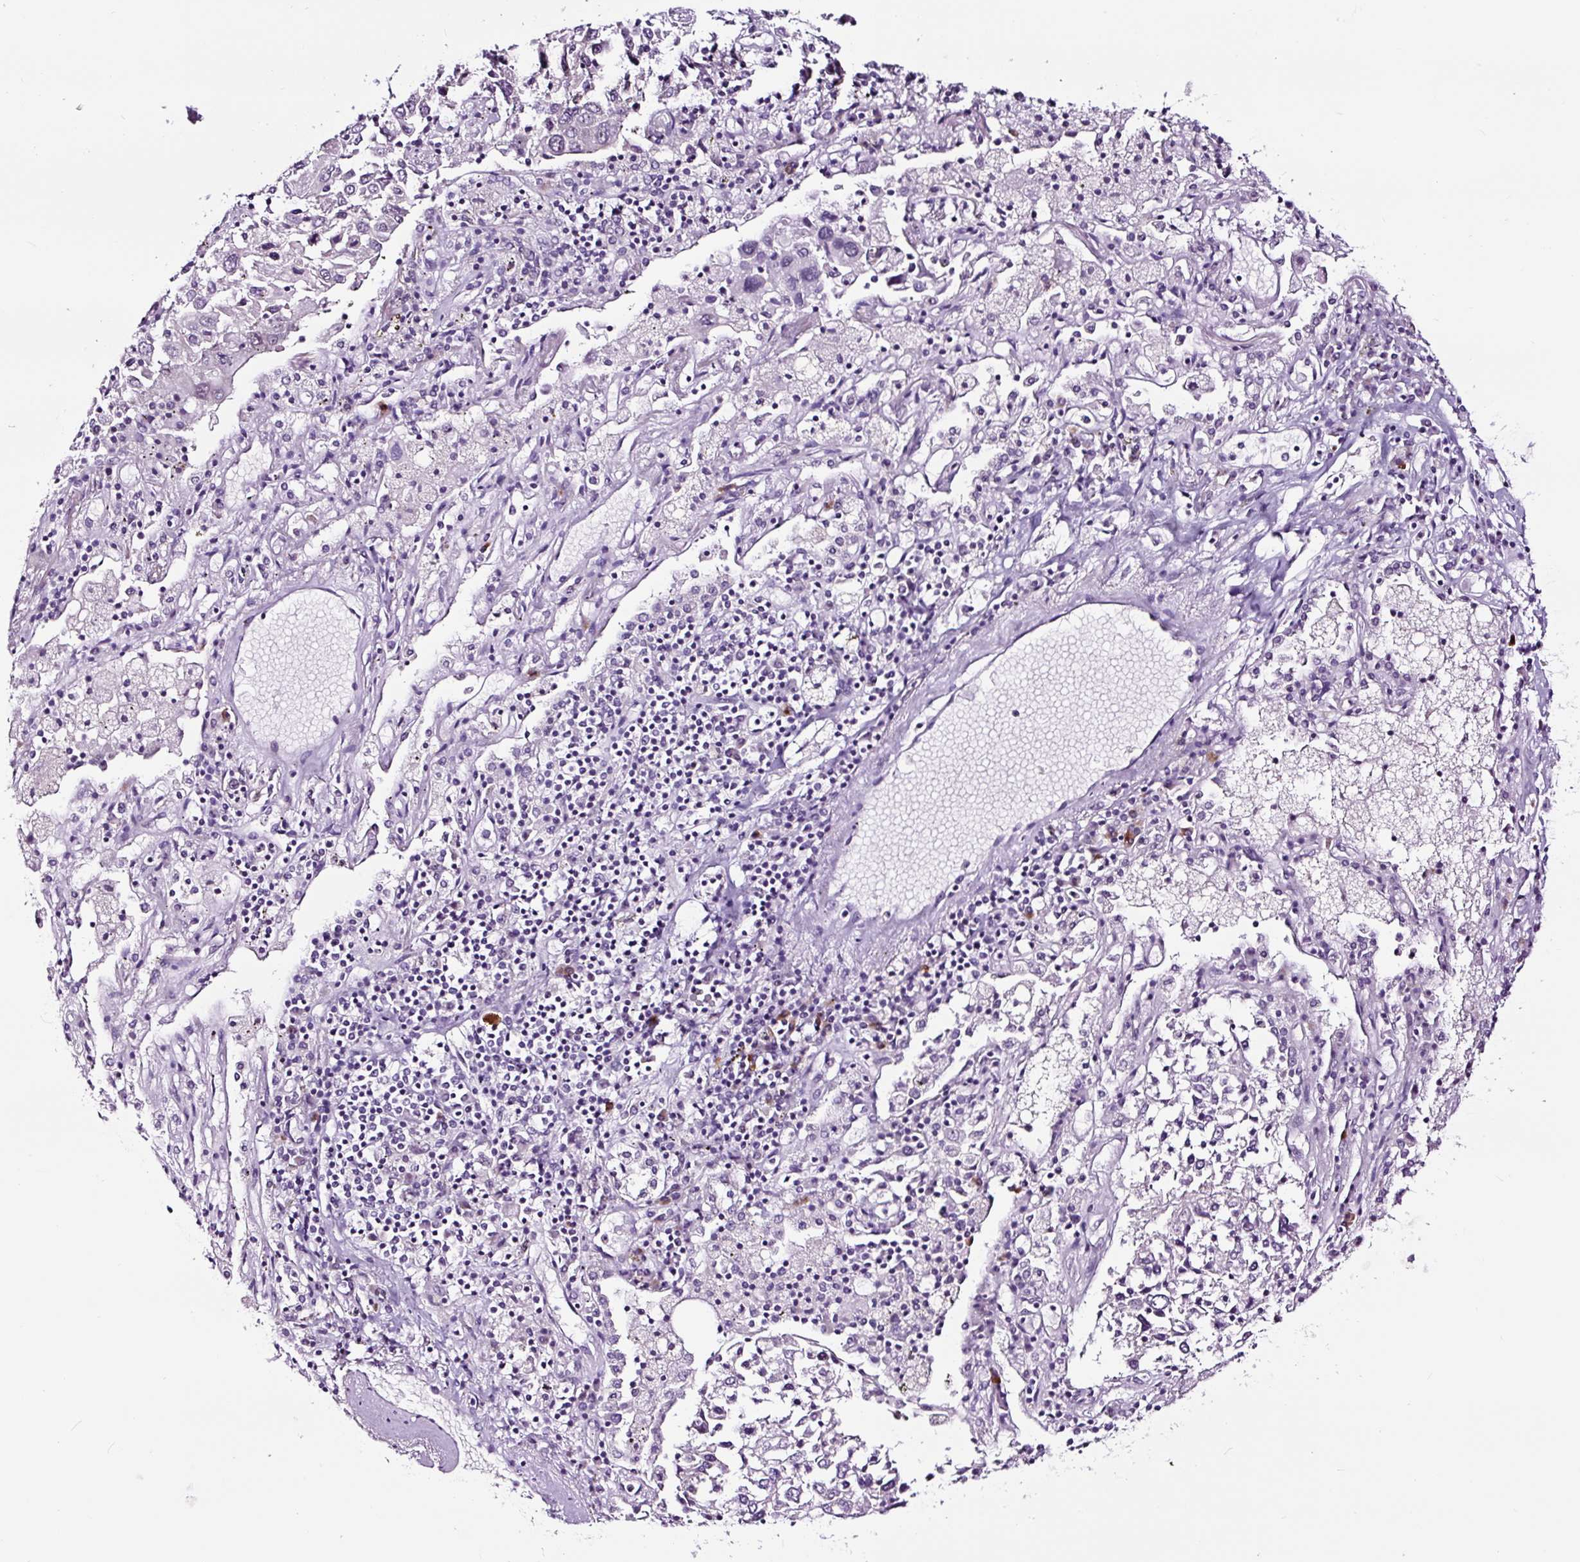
{"staining": {"intensity": "negative", "quantity": "none", "location": "none"}, "tissue": "lung cancer", "cell_type": "Tumor cells", "image_type": "cancer", "snomed": [{"axis": "morphology", "description": "Squamous cell carcinoma, NOS"}, {"axis": "topography", "description": "Lung"}], "caption": "Image shows no significant protein positivity in tumor cells of lung squamous cell carcinoma. (DAB (3,3'-diaminobenzidine) immunohistochemistry (IHC), high magnification).", "gene": "NOM1", "patient": {"sex": "male", "age": 65}}